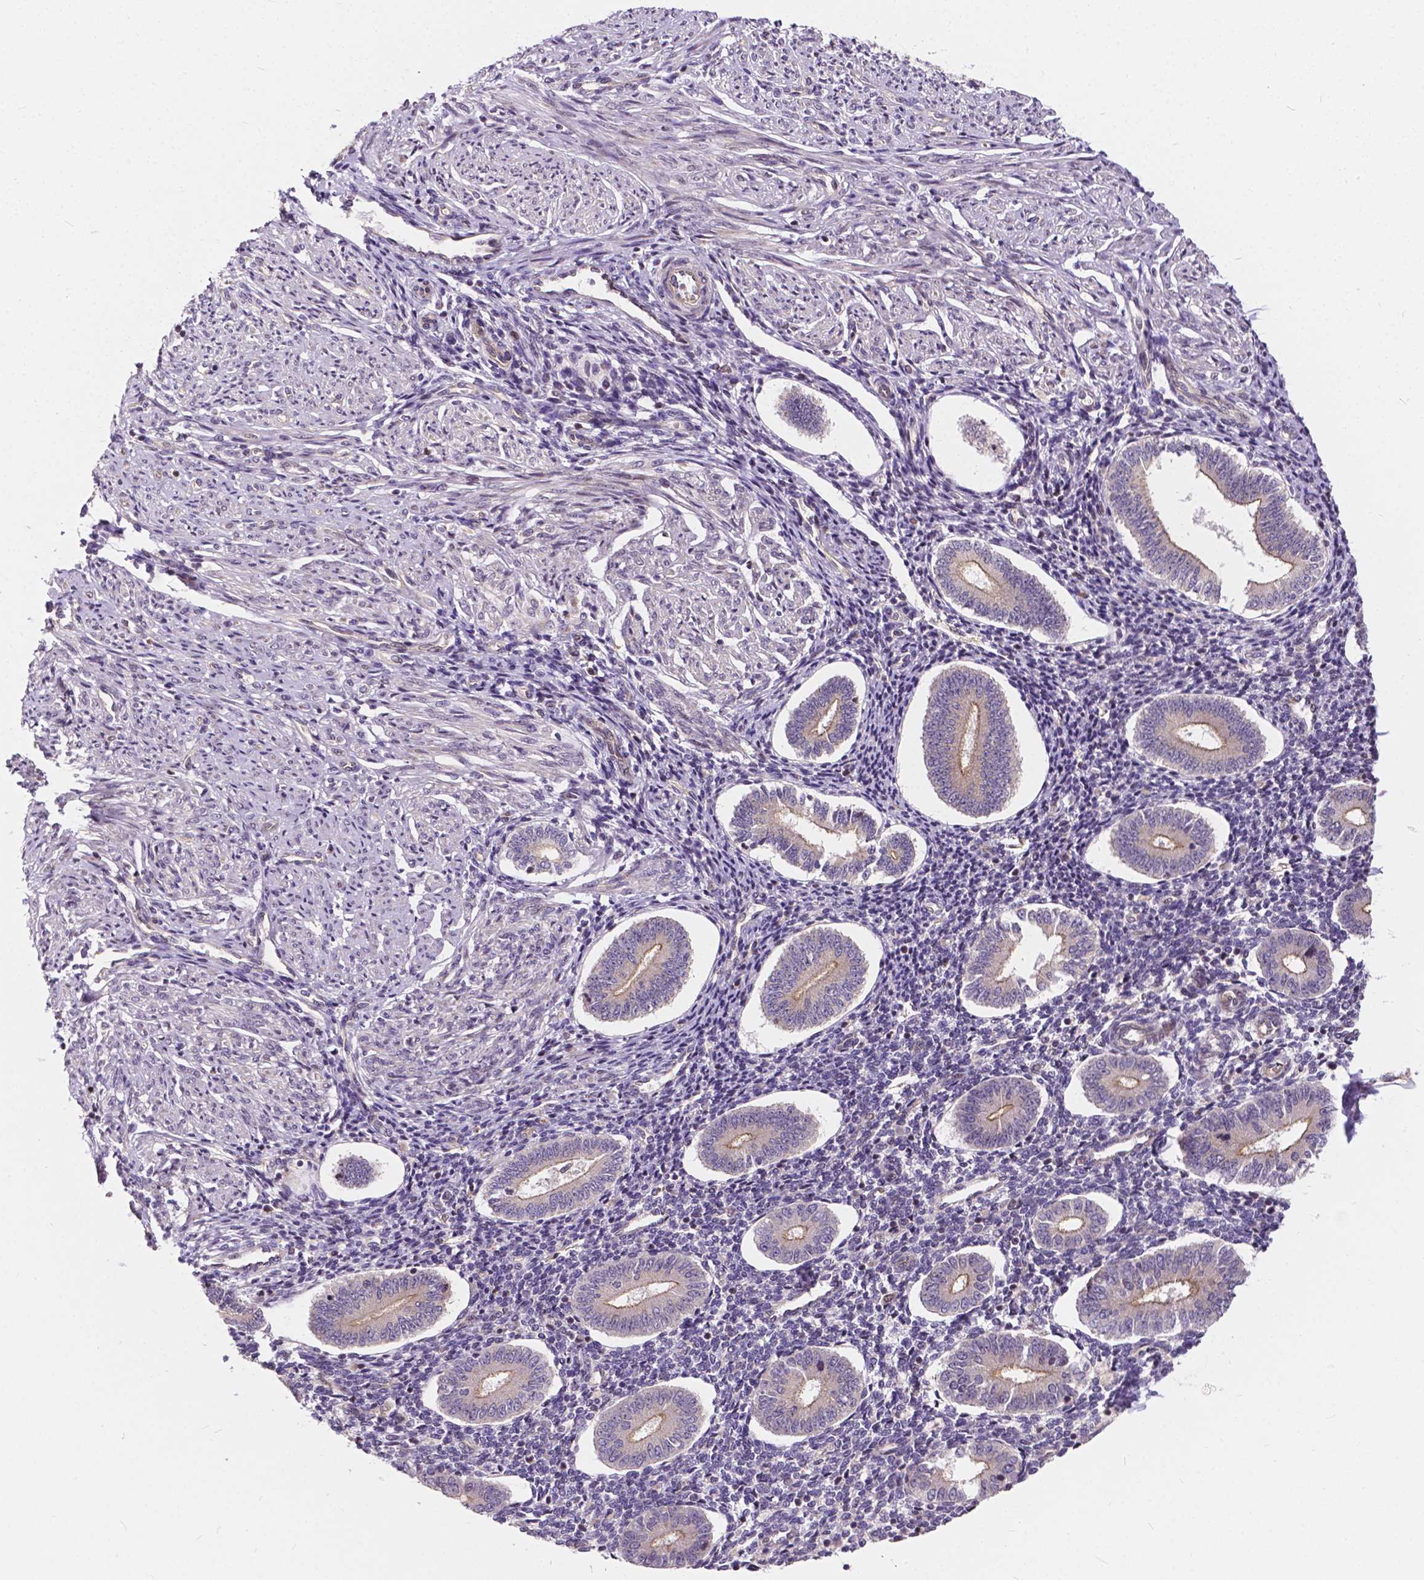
{"staining": {"intensity": "negative", "quantity": "none", "location": "none"}, "tissue": "endometrium", "cell_type": "Cells in endometrial stroma", "image_type": "normal", "snomed": [{"axis": "morphology", "description": "Normal tissue, NOS"}, {"axis": "topography", "description": "Endometrium"}], "caption": "Immunohistochemistry of normal endometrium exhibits no expression in cells in endometrial stroma. Brightfield microscopy of IHC stained with DAB (3,3'-diaminobenzidine) (brown) and hematoxylin (blue), captured at high magnification.", "gene": "INPP5E", "patient": {"sex": "female", "age": 40}}